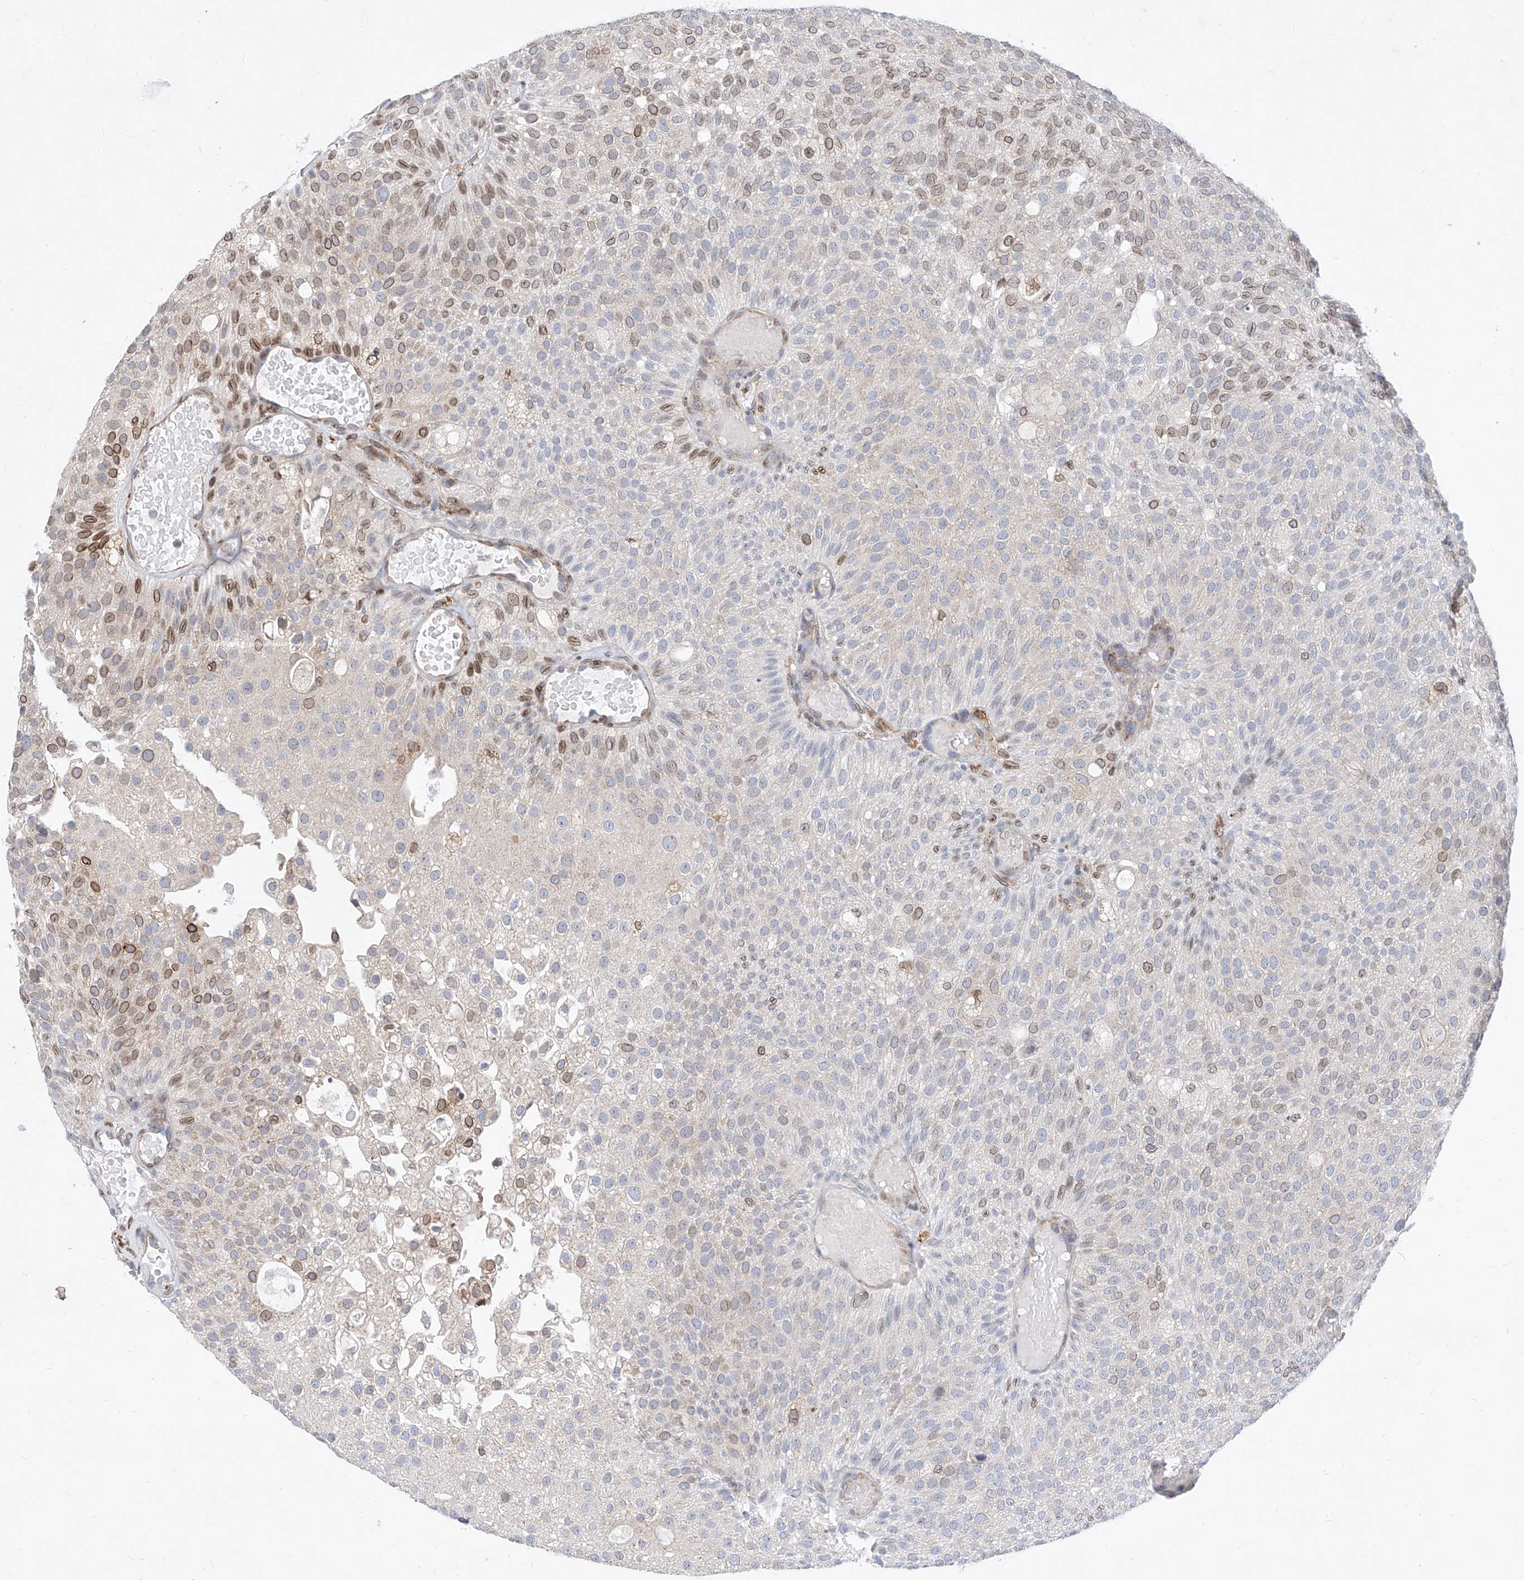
{"staining": {"intensity": "moderate", "quantity": "25%-75%", "location": "cytoplasmic/membranous,nuclear"}, "tissue": "urothelial cancer", "cell_type": "Tumor cells", "image_type": "cancer", "snomed": [{"axis": "morphology", "description": "Urothelial carcinoma, Low grade"}, {"axis": "topography", "description": "Urinary bladder"}], "caption": "Protein expression analysis of urothelial carcinoma (low-grade) reveals moderate cytoplasmic/membranous and nuclear expression in approximately 25%-75% of tumor cells.", "gene": "MX2", "patient": {"sex": "male", "age": 78}}